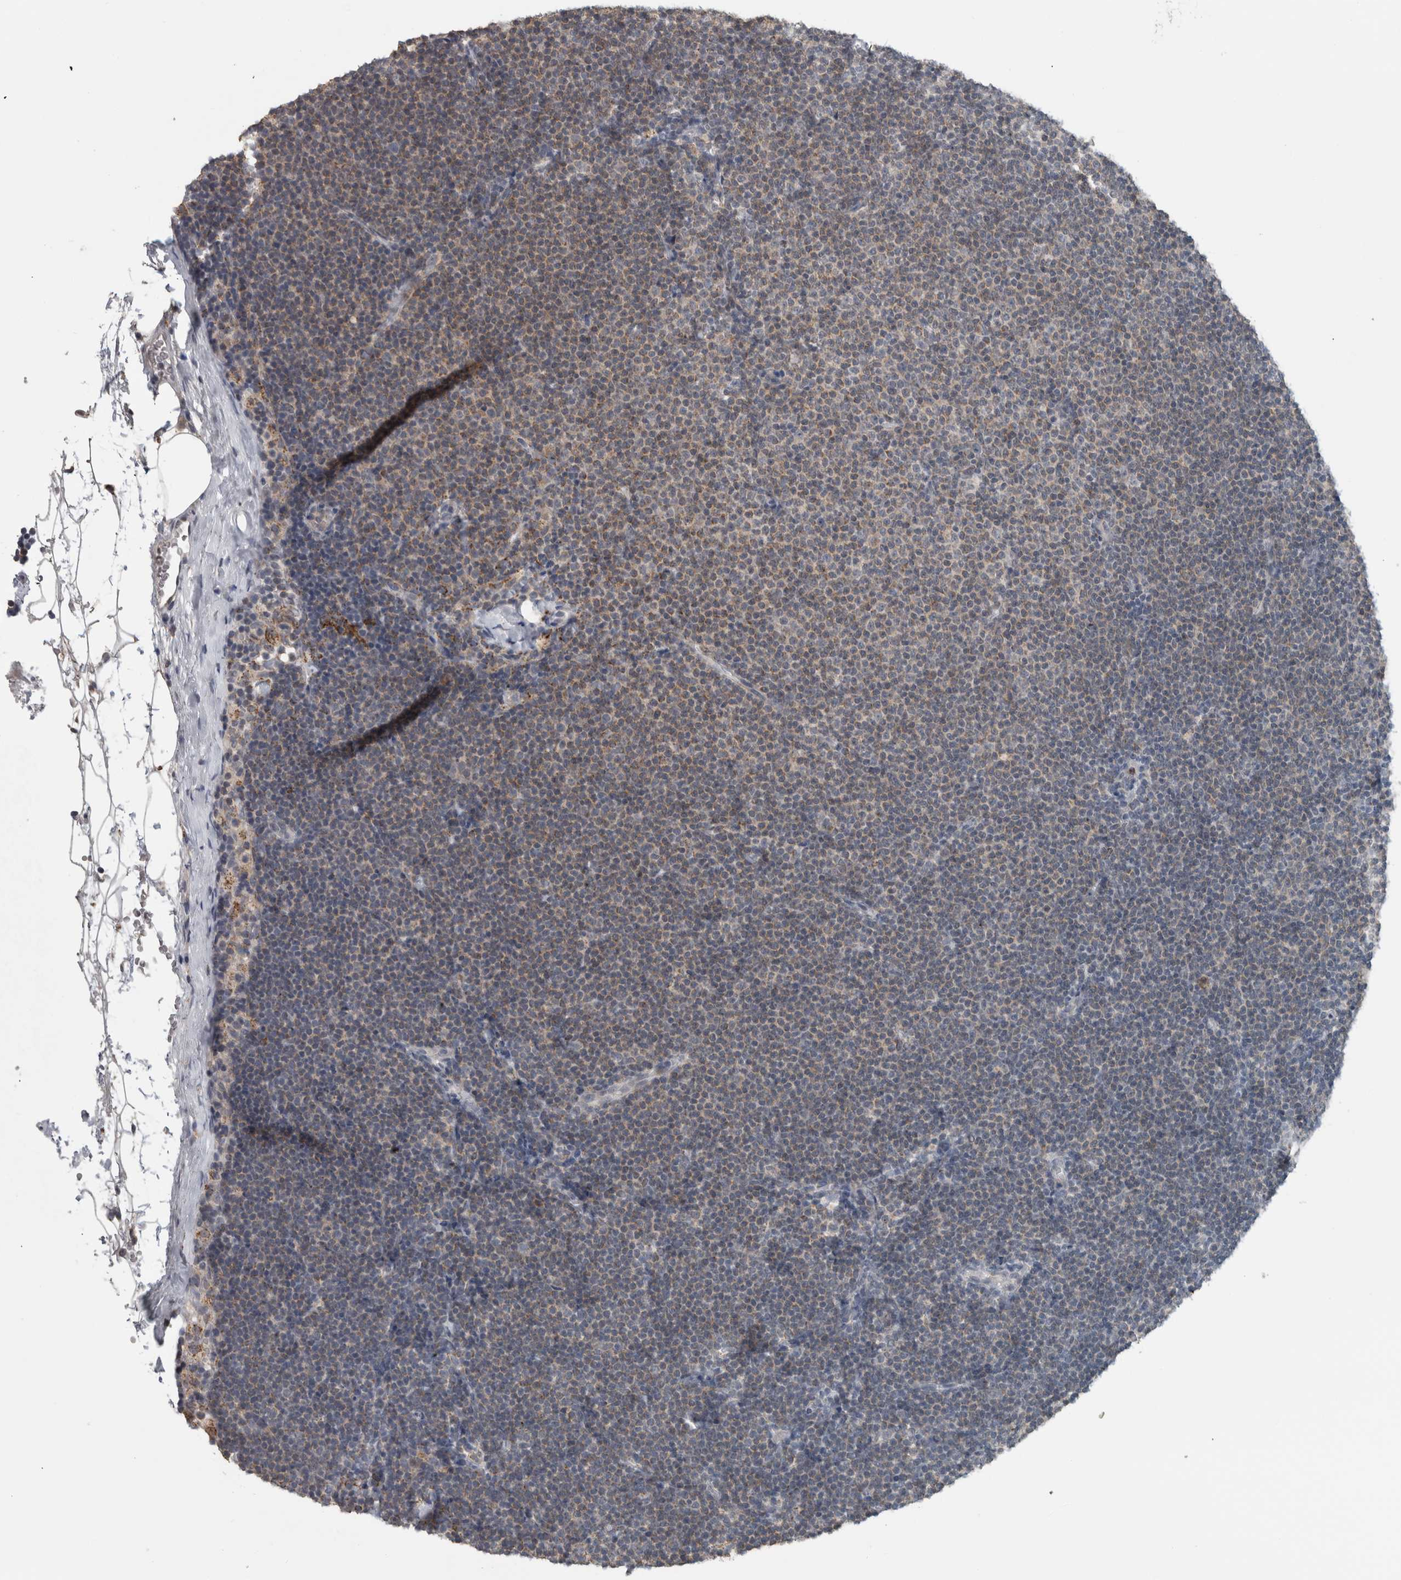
{"staining": {"intensity": "weak", "quantity": "25%-75%", "location": "cytoplasmic/membranous"}, "tissue": "lymphoma", "cell_type": "Tumor cells", "image_type": "cancer", "snomed": [{"axis": "morphology", "description": "Malignant lymphoma, non-Hodgkin's type, Low grade"}, {"axis": "topography", "description": "Lymph node"}], "caption": "This is an image of immunohistochemistry (IHC) staining of low-grade malignant lymphoma, non-Hodgkin's type, which shows weak positivity in the cytoplasmic/membranous of tumor cells.", "gene": "ACSF2", "patient": {"sex": "female", "age": 53}}